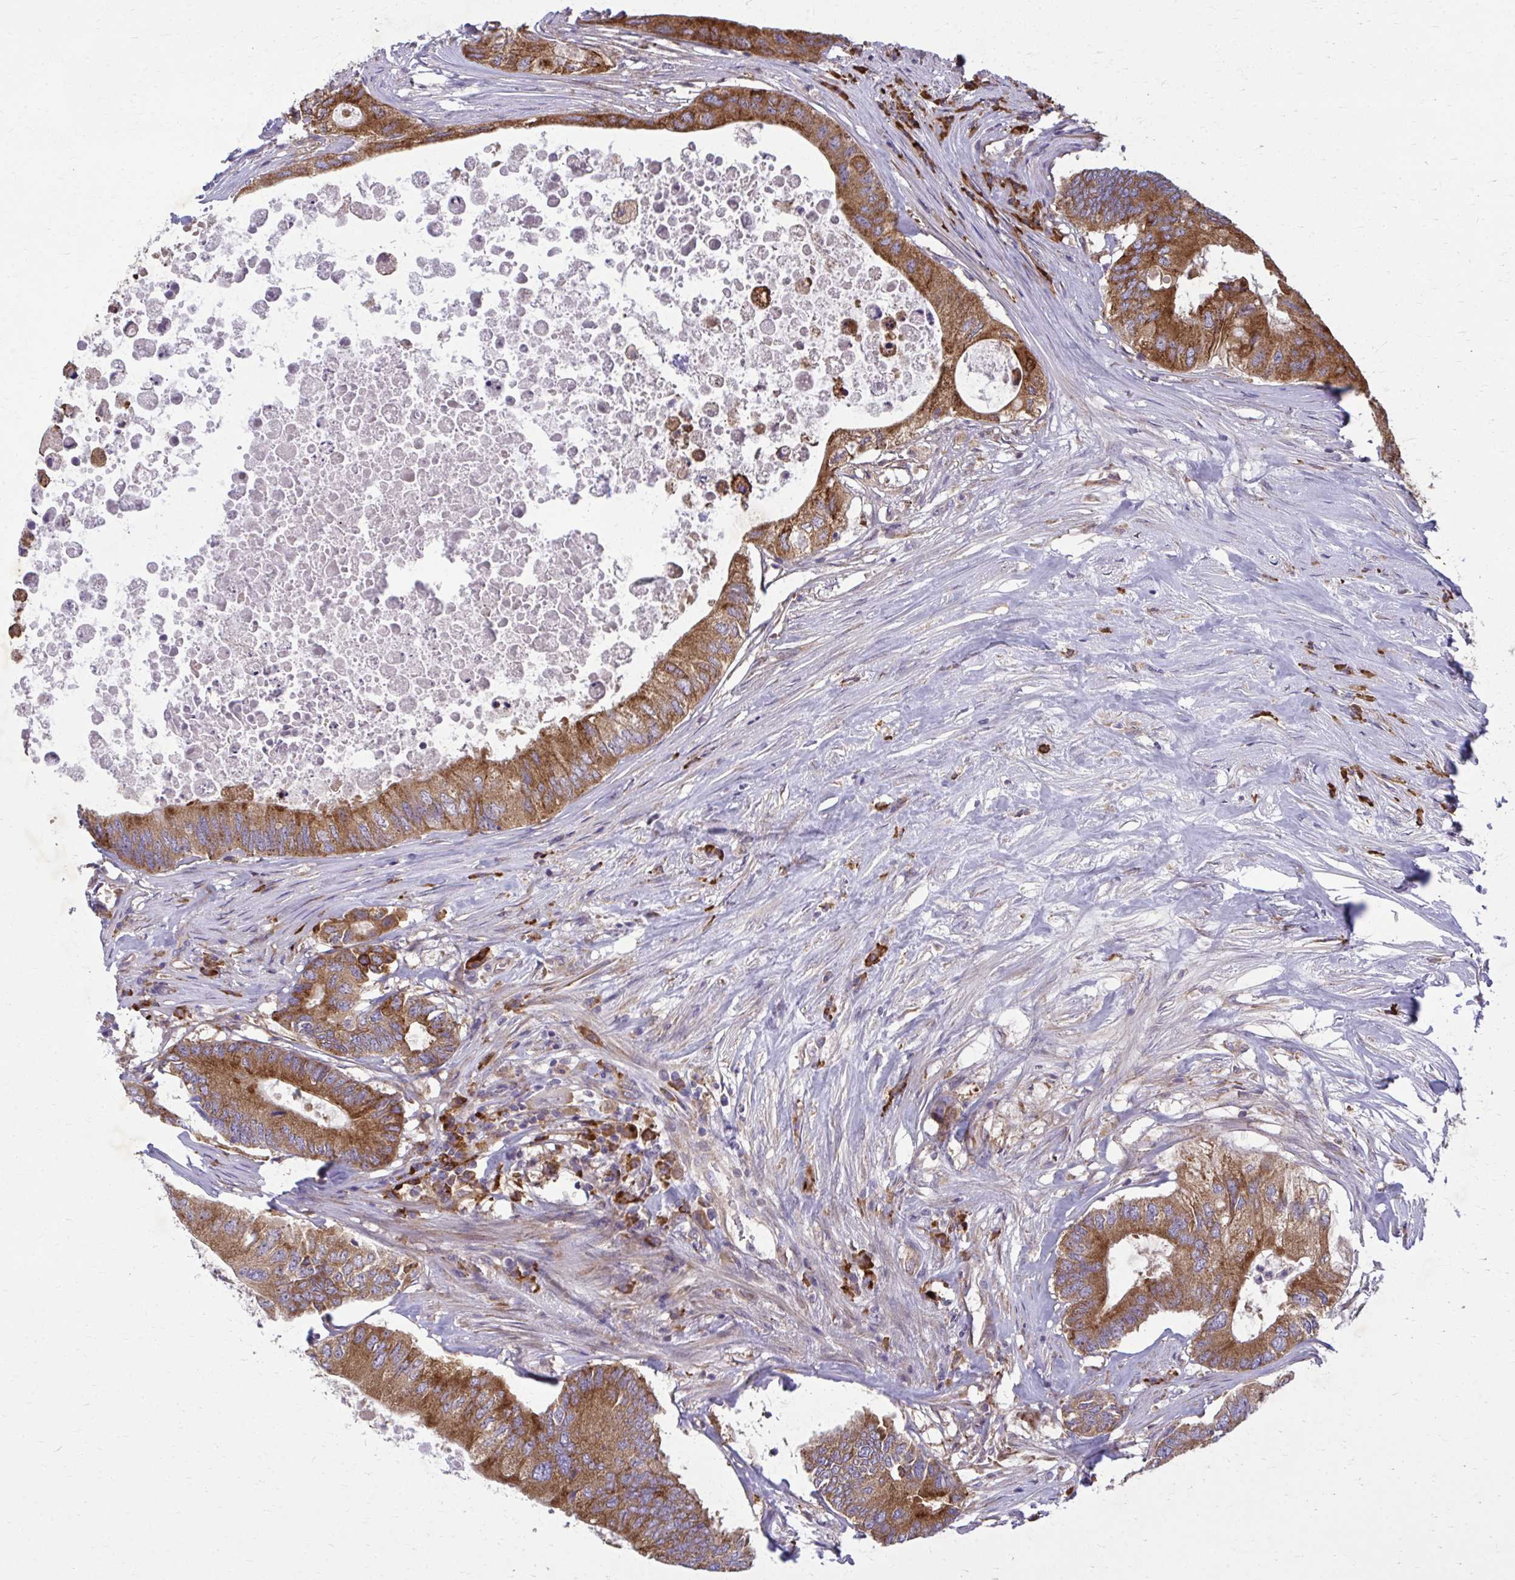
{"staining": {"intensity": "strong", "quantity": ">75%", "location": "cytoplasmic/membranous"}, "tissue": "colorectal cancer", "cell_type": "Tumor cells", "image_type": "cancer", "snomed": [{"axis": "morphology", "description": "Adenocarcinoma, NOS"}, {"axis": "topography", "description": "Colon"}], "caption": "Immunohistochemical staining of human colorectal cancer exhibits strong cytoplasmic/membranous protein staining in approximately >75% of tumor cells.", "gene": "CEMP1", "patient": {"sex": "male", "age": 71}}